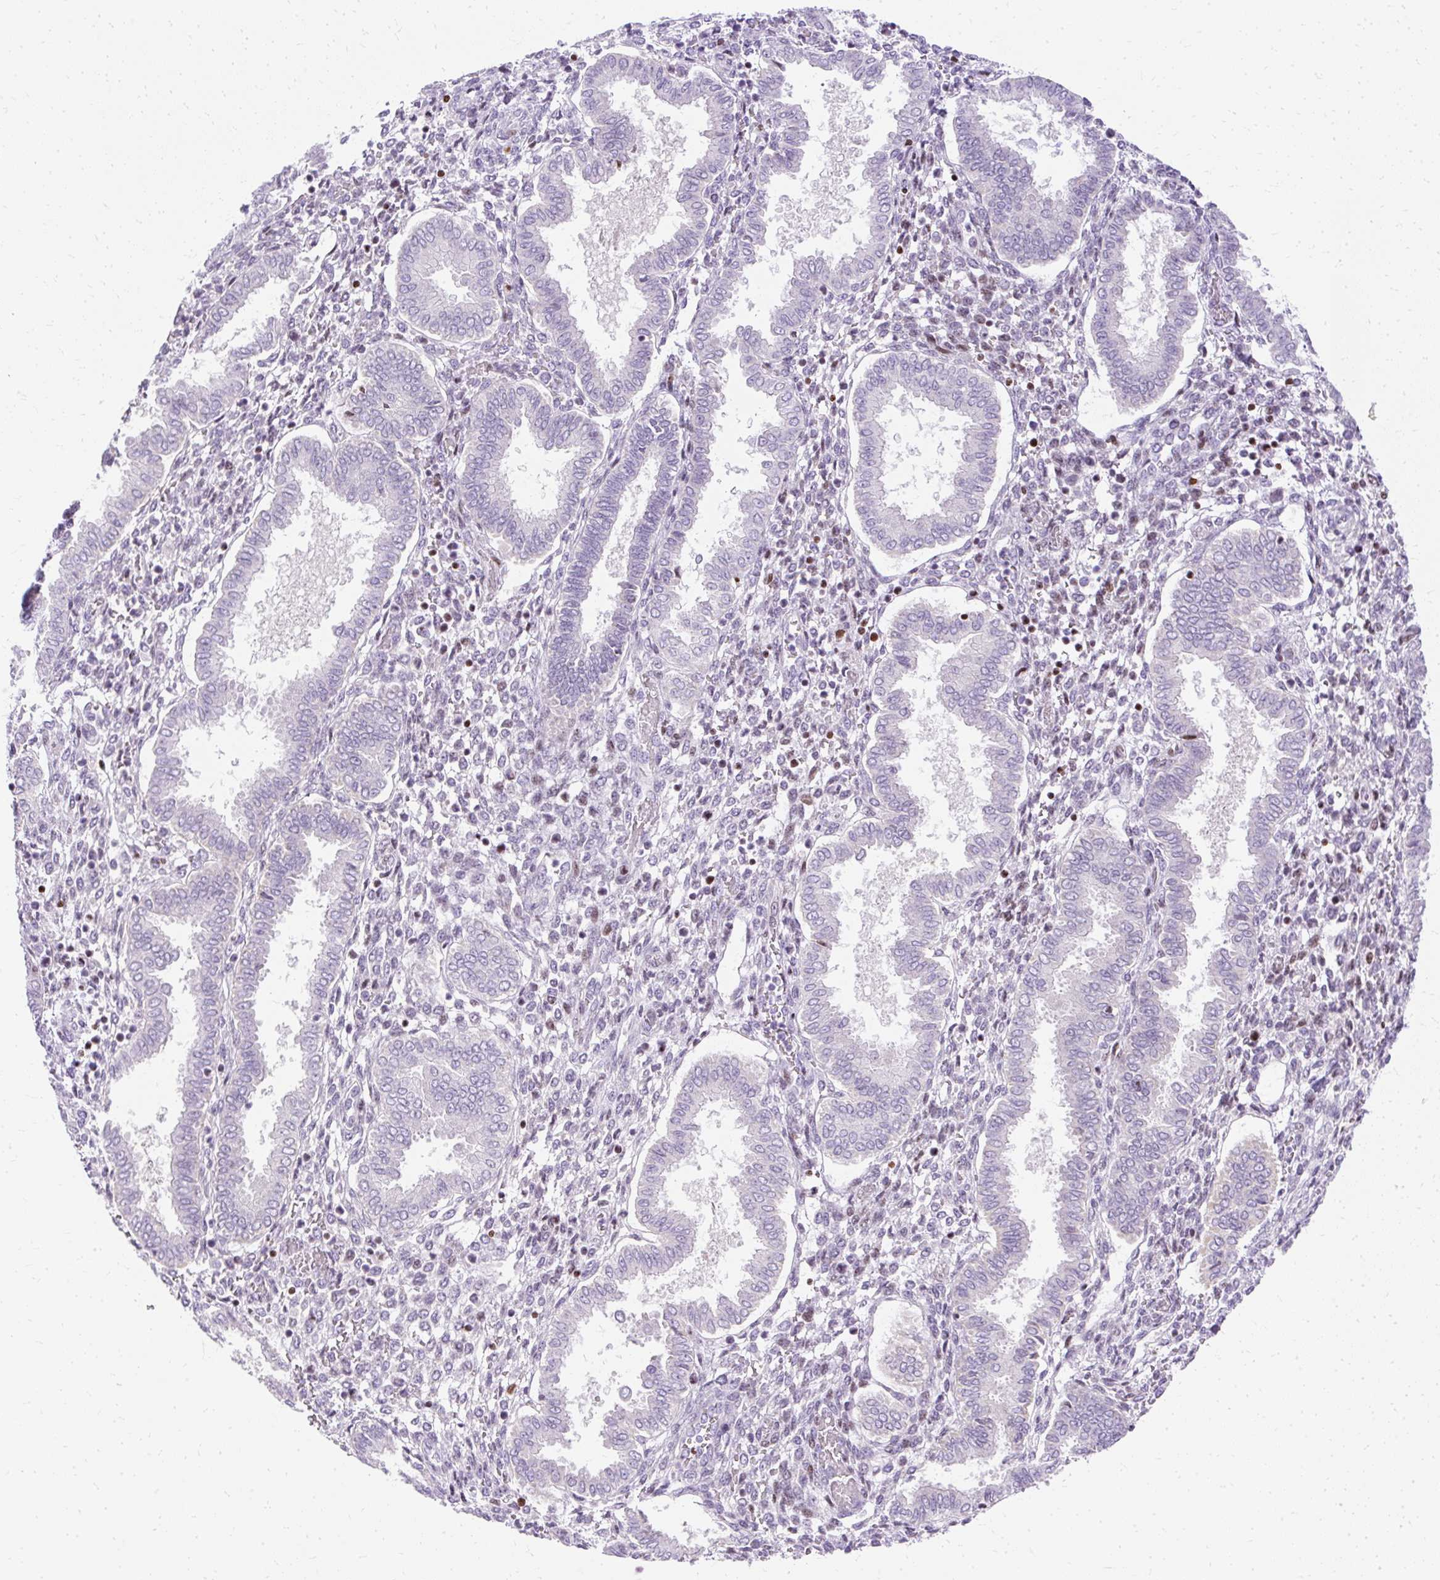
{"staining": {"intensity": "negative", "quantity": "none", "location": "none"}, "tissue": "endometrium", "cell_type": "Cells in endometrial stroma", "image_type": "normal", "snomed": [{"axis": "morphology", "description": "Normal tissue, NOS"}, {"axis": "topography", "description": "Endometrium"}], "caption": "DAB (3,3'-diaminobenzidine) immunohistochemical staining of unremarkable human endometrium displays no significant positivity in cells in endometrial stroma. (Stains: DAB (3,3'-diaminobenzidine) IHC with hematoxylin counter stain, Microscopy: brightfield microscopy at high magnification).", "gene": "TMEM177", "patient": {"sex": "female", "age": 24}}